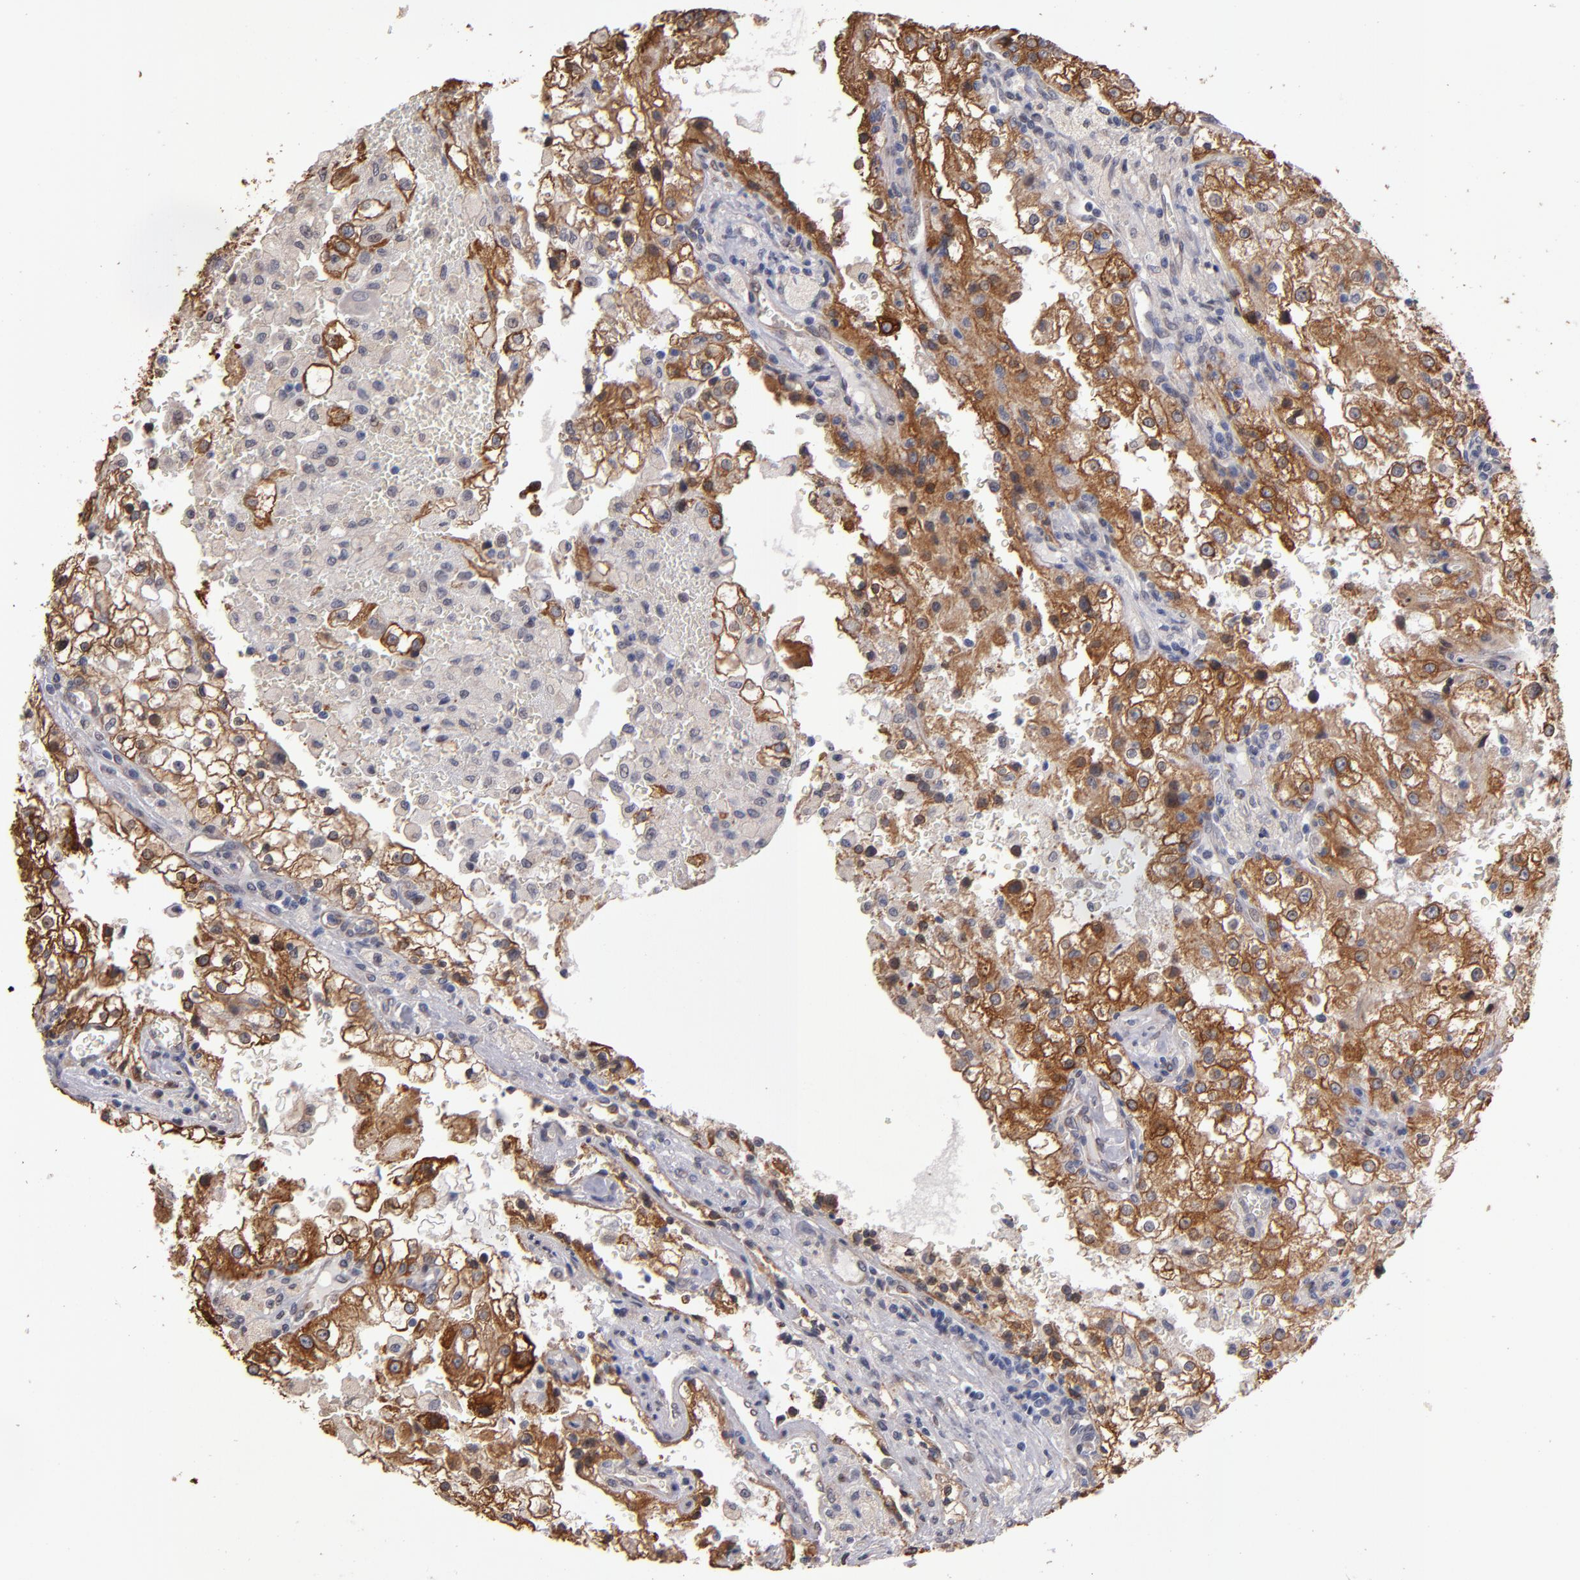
{"staining": {"intensity": "moderate", "quantity": ">75%", "location": "cytoplasmic/membranous"}, "tissue": "renal cancer", "cell_type": "Tumor cells", "image_type": "cancer", "snomed": [{"axis": "morphology", "description": "Adenocarcinoma, NOS"}, {"axis": "topography", "description": "Kidney"}], "caption": "Renal cancer was stained to show a protein in brown. There is medium levels of moderate cytoplasmic/membranous positivity in approximately >75% of tumor cells.", "gene": "PGRMC1", "patient": {"sex": "female", "age": 74}}